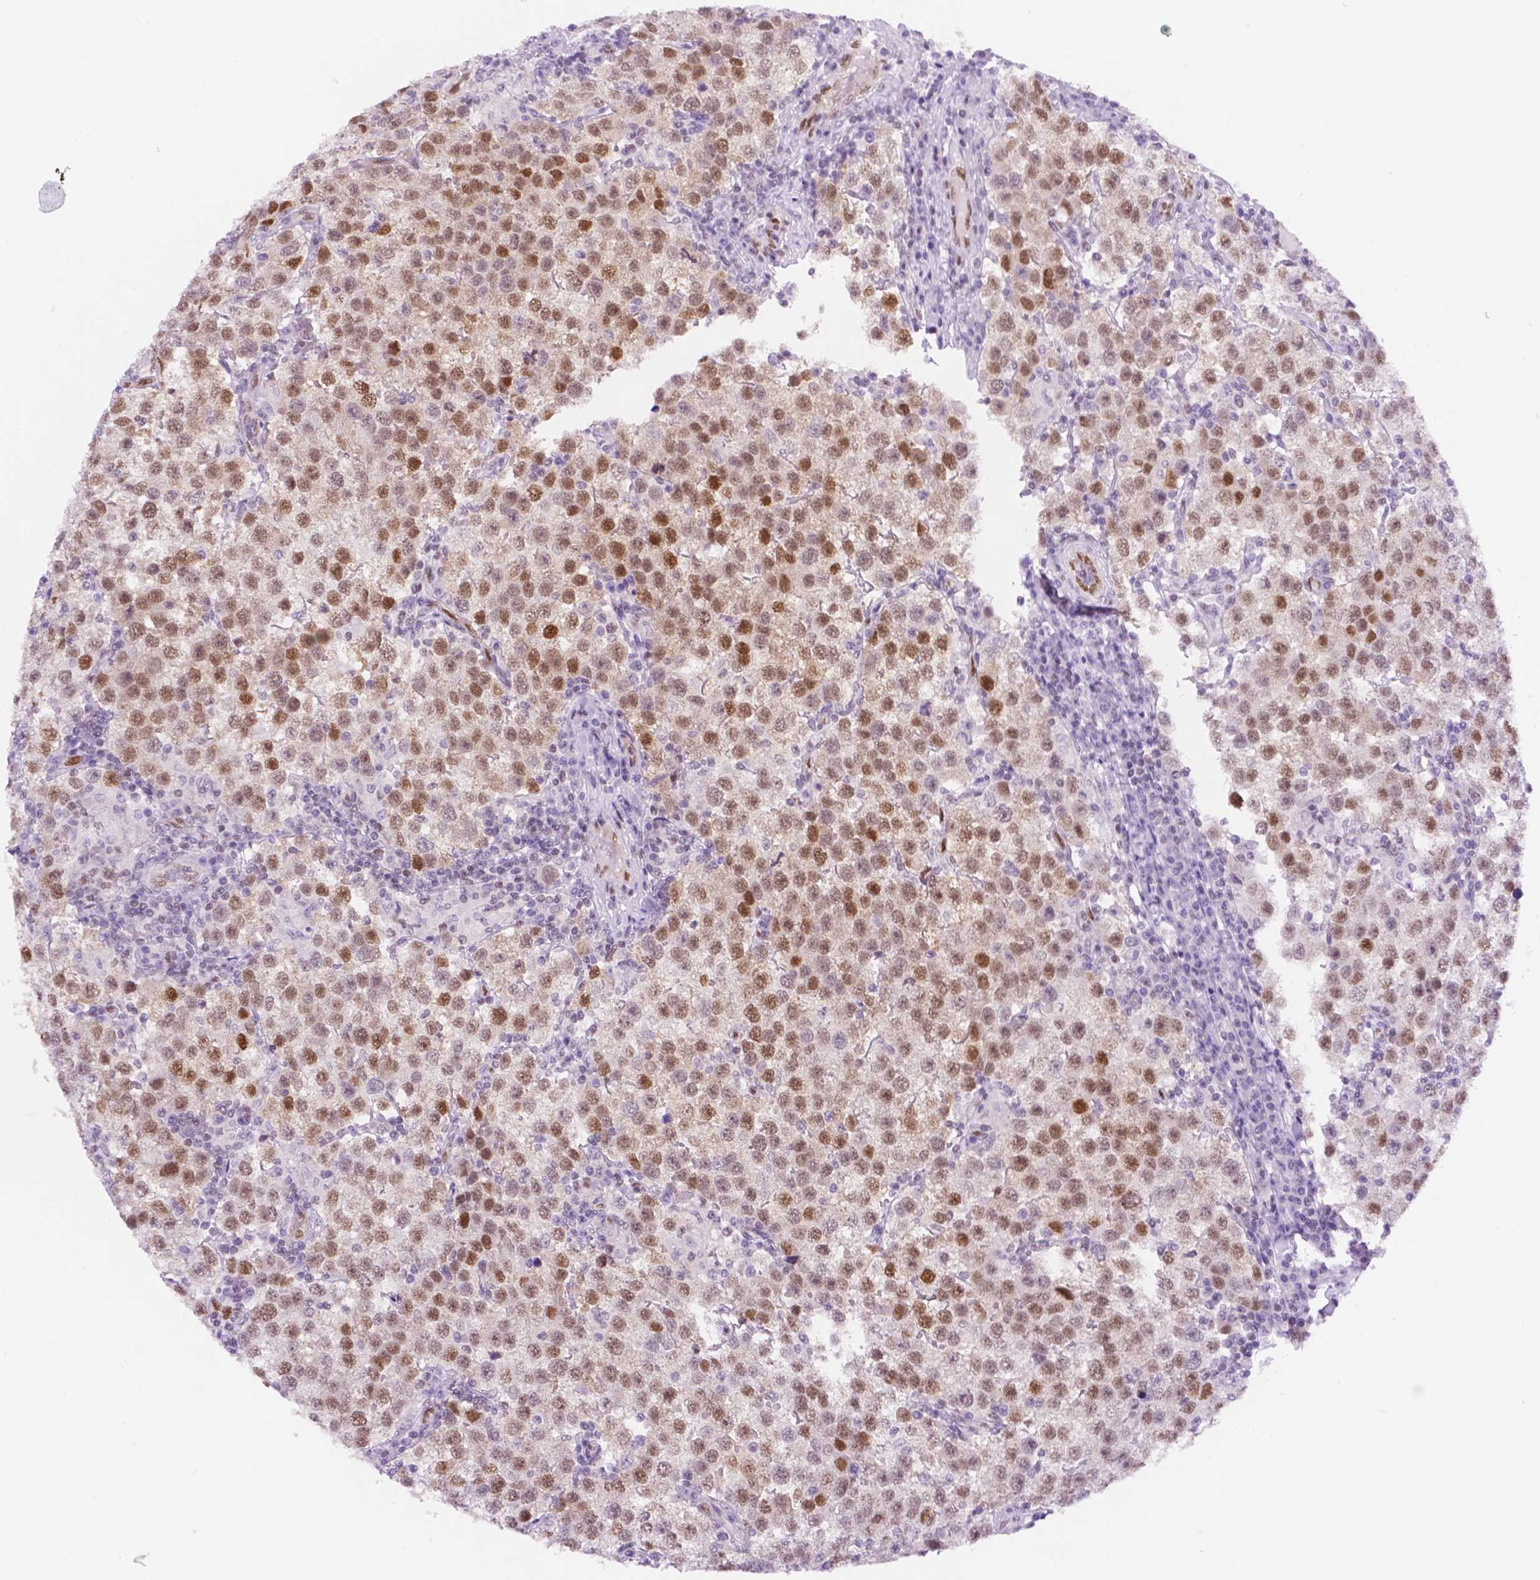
{"staining": {"intensity": "moderate", "quantity": ">75%", "location": "nuclear"}, "tissue": "testis cancer", "cell_type": "Tumor cells", "image_type": "cancer", "snomed": [{"axis": "morphology", "description": "Seminoma, NOS"}, {"axis": "topography", "description": "Testis"}], "caption": "The histopathology image shows staining of testis cancer, revealing moderate nuclear protein expression (brown color) within tumor cells. The protein of interest is shown in brown color, while the nuclei are stained blue.", "gene": "ERF", "patient": {"sex": "male", "age": 37}}